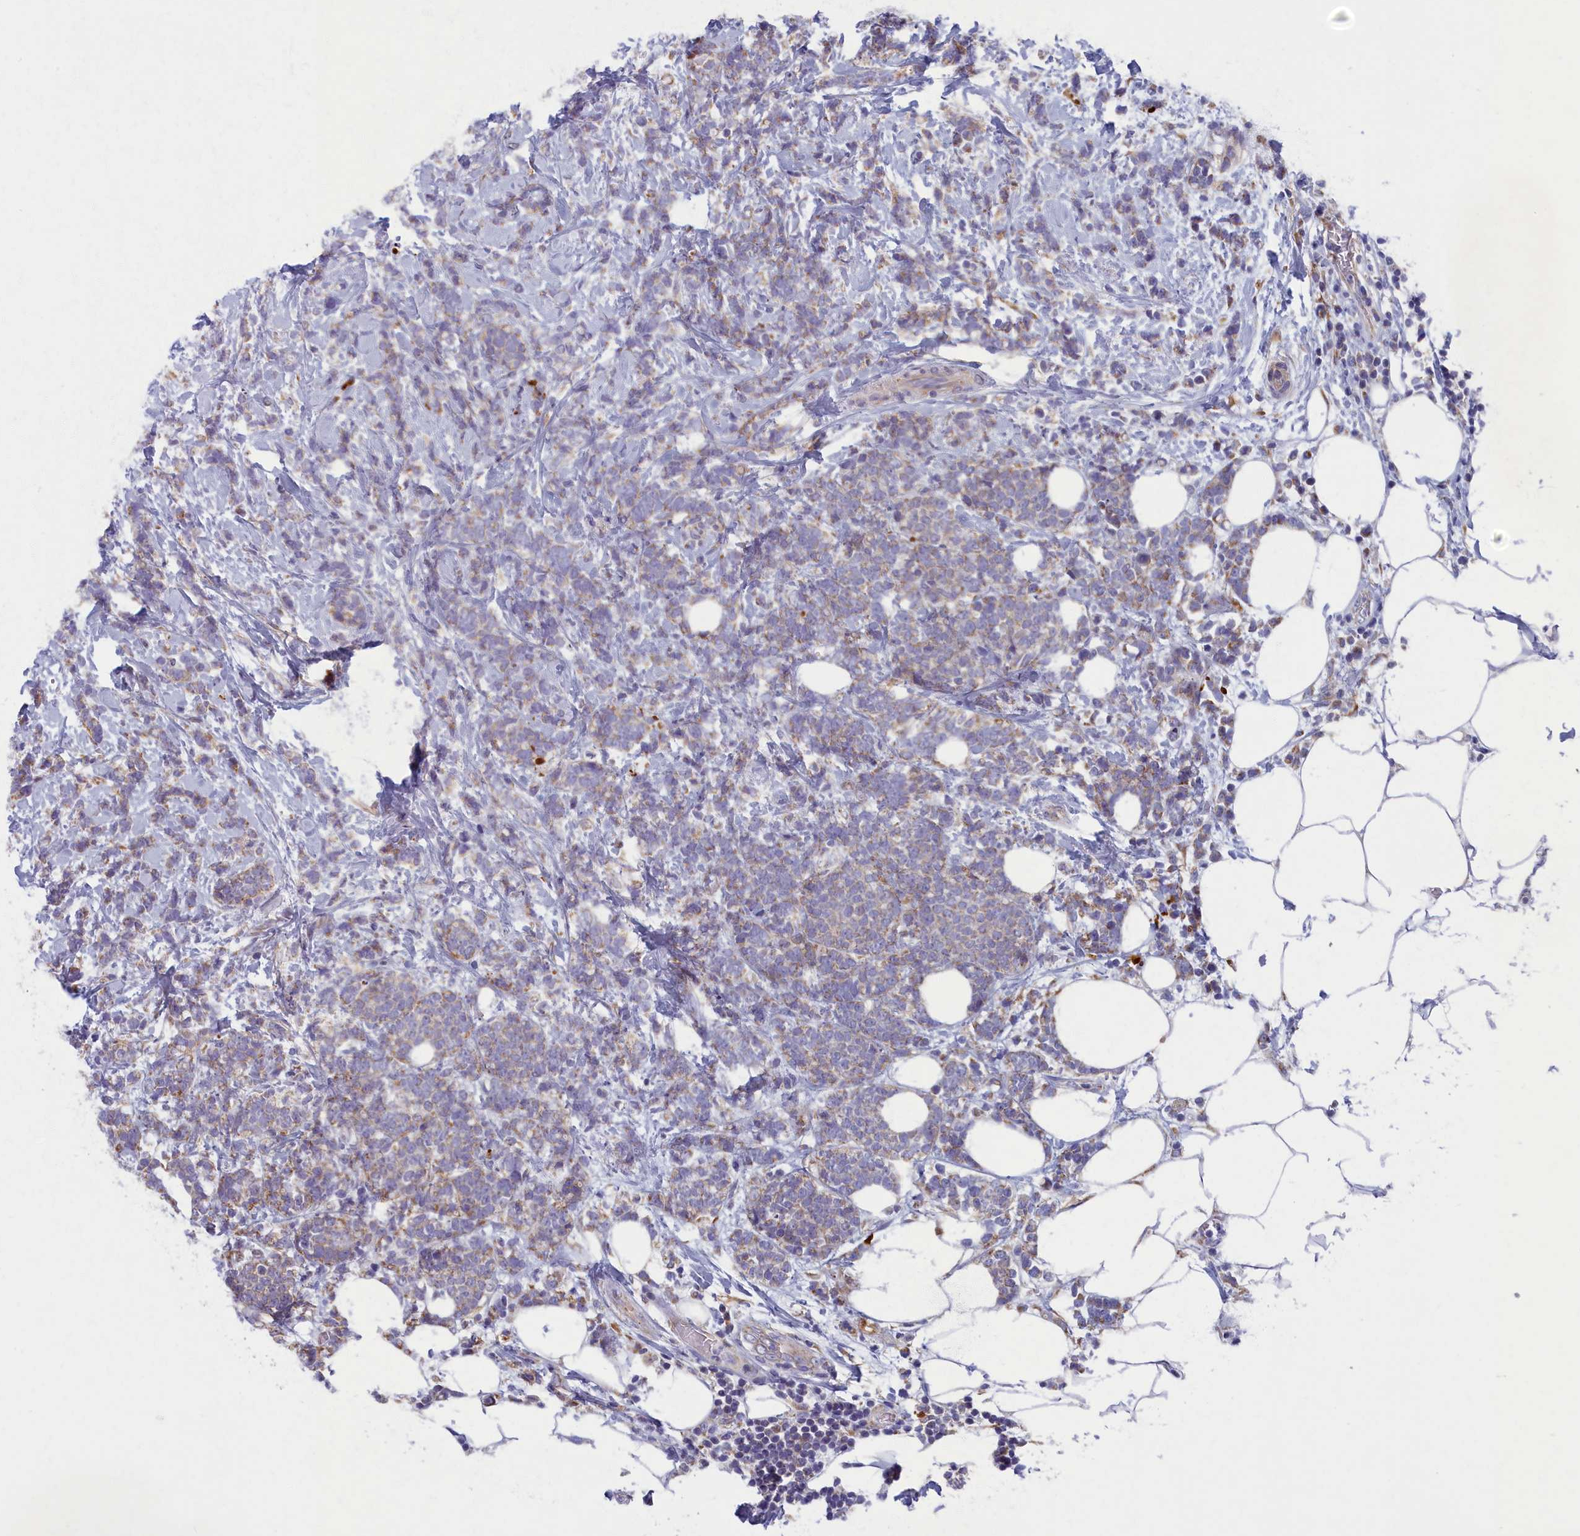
{"staining": {"intensity": "weak", "quantity": "25%-75%", "location": "cytoplasmic/membranous"}, "tissue": "breast cancer", "cell_type": "Tumor cells", "image_type": "cancer", "snomed": [{"axis": "morphology", "description": "Lobular carcinoma"}, {"axis": "topography", "description": "Breast"}], "caption": "Protein analysis of breast cancer tissue displays weak cytoplasmic/membranous staining in about 25%-75% of tumor cells.", "gene": "MRPS25", "patient": {"sex": "female", "age": 58}}